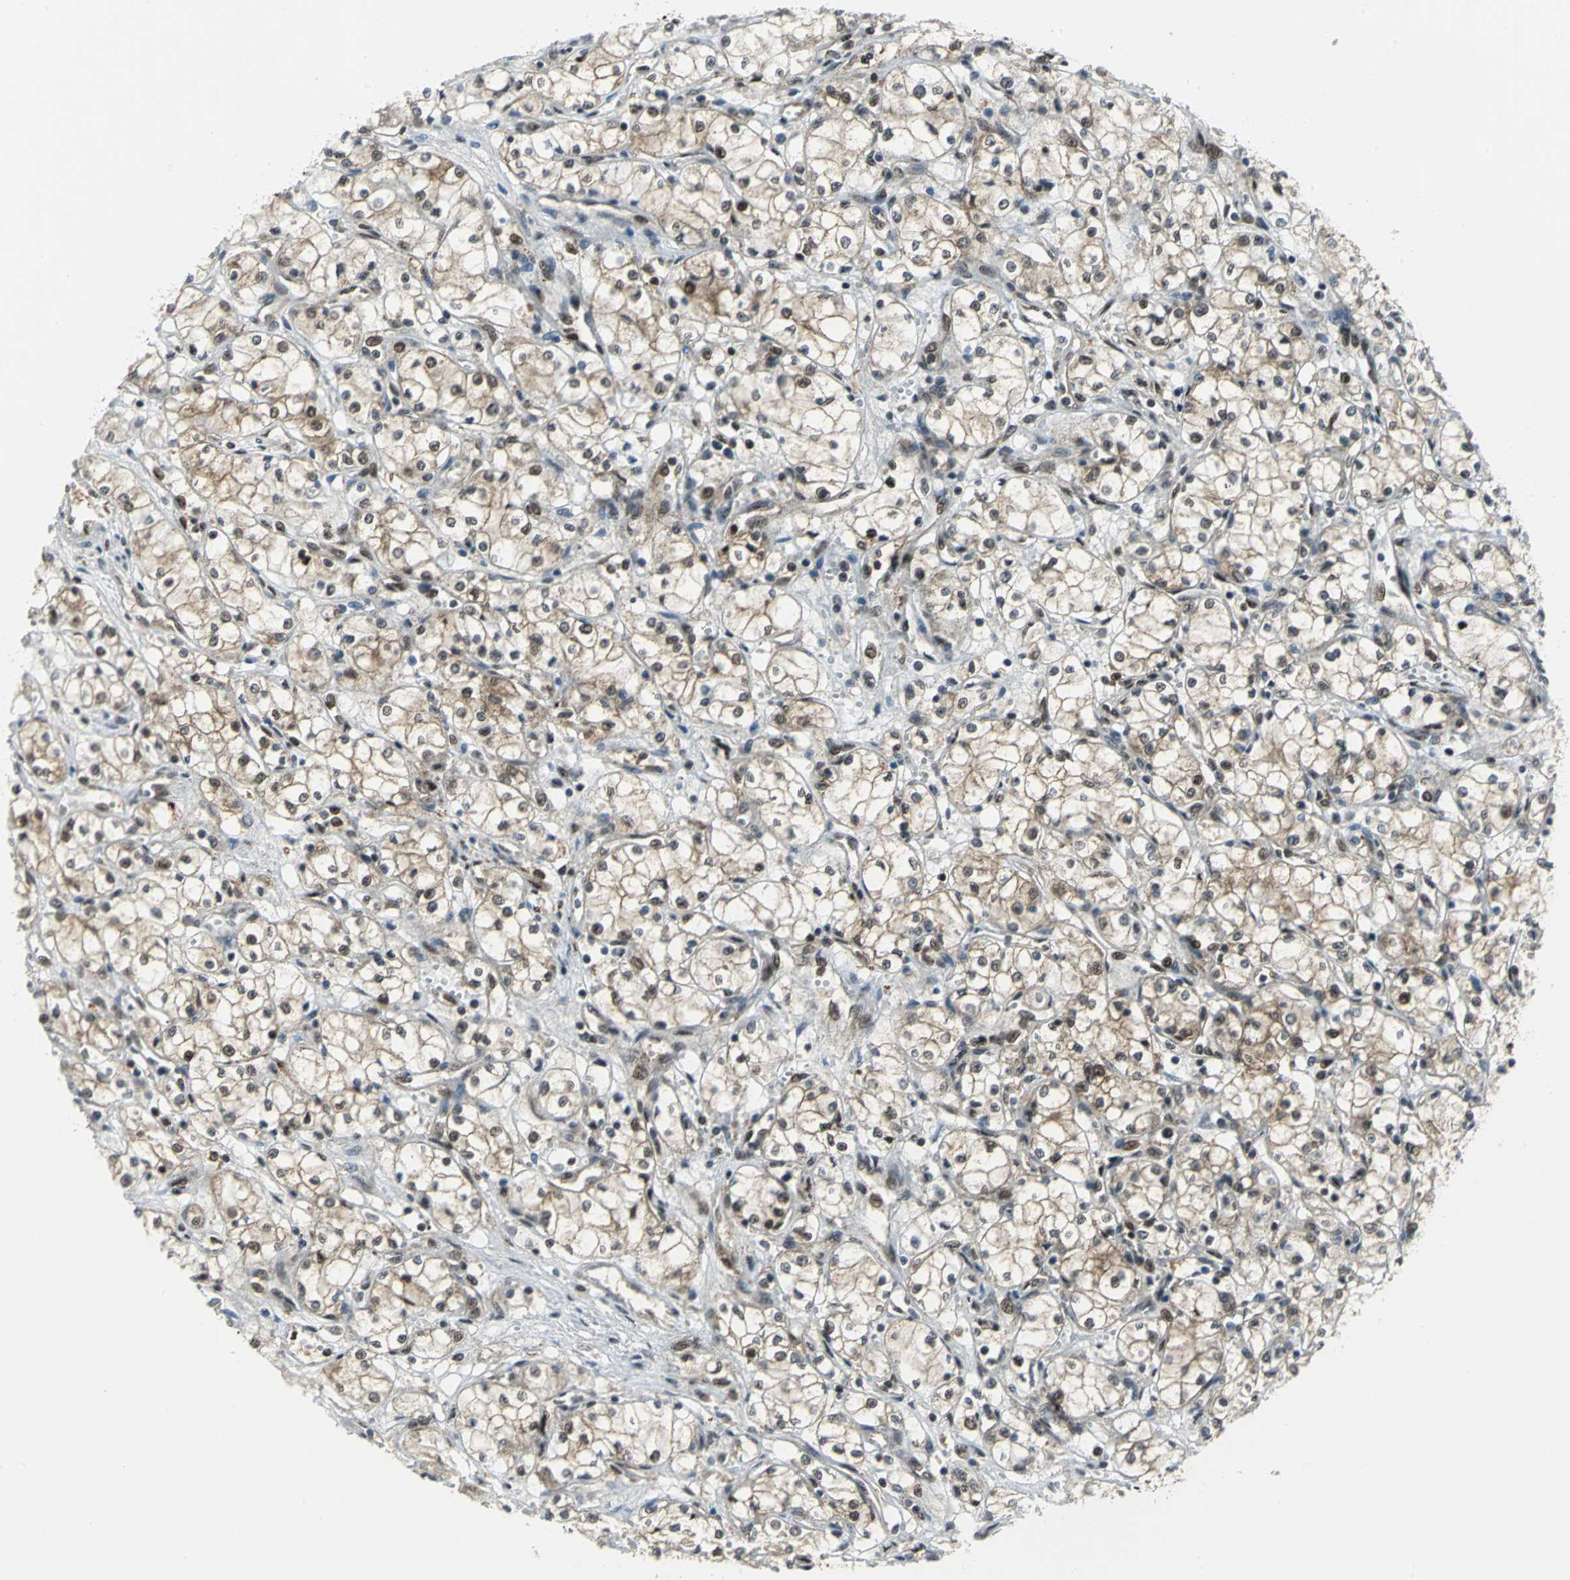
{"staining": {"intensity": "weak", "quantity": "25%-75%", "location": "cytoplasmic/membranous,nuclear"}, "tissue": "renal cancer", "cell_type": "Tumor cells", "image_type": "cancer", "snomed": [{"axis": "morphology", "description": "Normal tissue, NOS"}, {"axis": "morphology", "description": "Adenocarcinoma, NOS"}, {"axis": "topography", "description": "Kidney"}], "caption": "DAB (3,3'-diaminobenzidine) immunohistochemical staining of human renal cancer (adenocarcinoma) demonstrates weak cytoplasmic/membranous and nuclear protein expression in approximately 25%-75% of tumor cells. The protein of interest is stained brown, and the nuclei are stained in blue (DAB (3,3'-diaminobenzidine) IHC with brightfield microscopy, high magnification).", "gene": "PSMA4", "patient": {"sex": "male", "age": 59}}